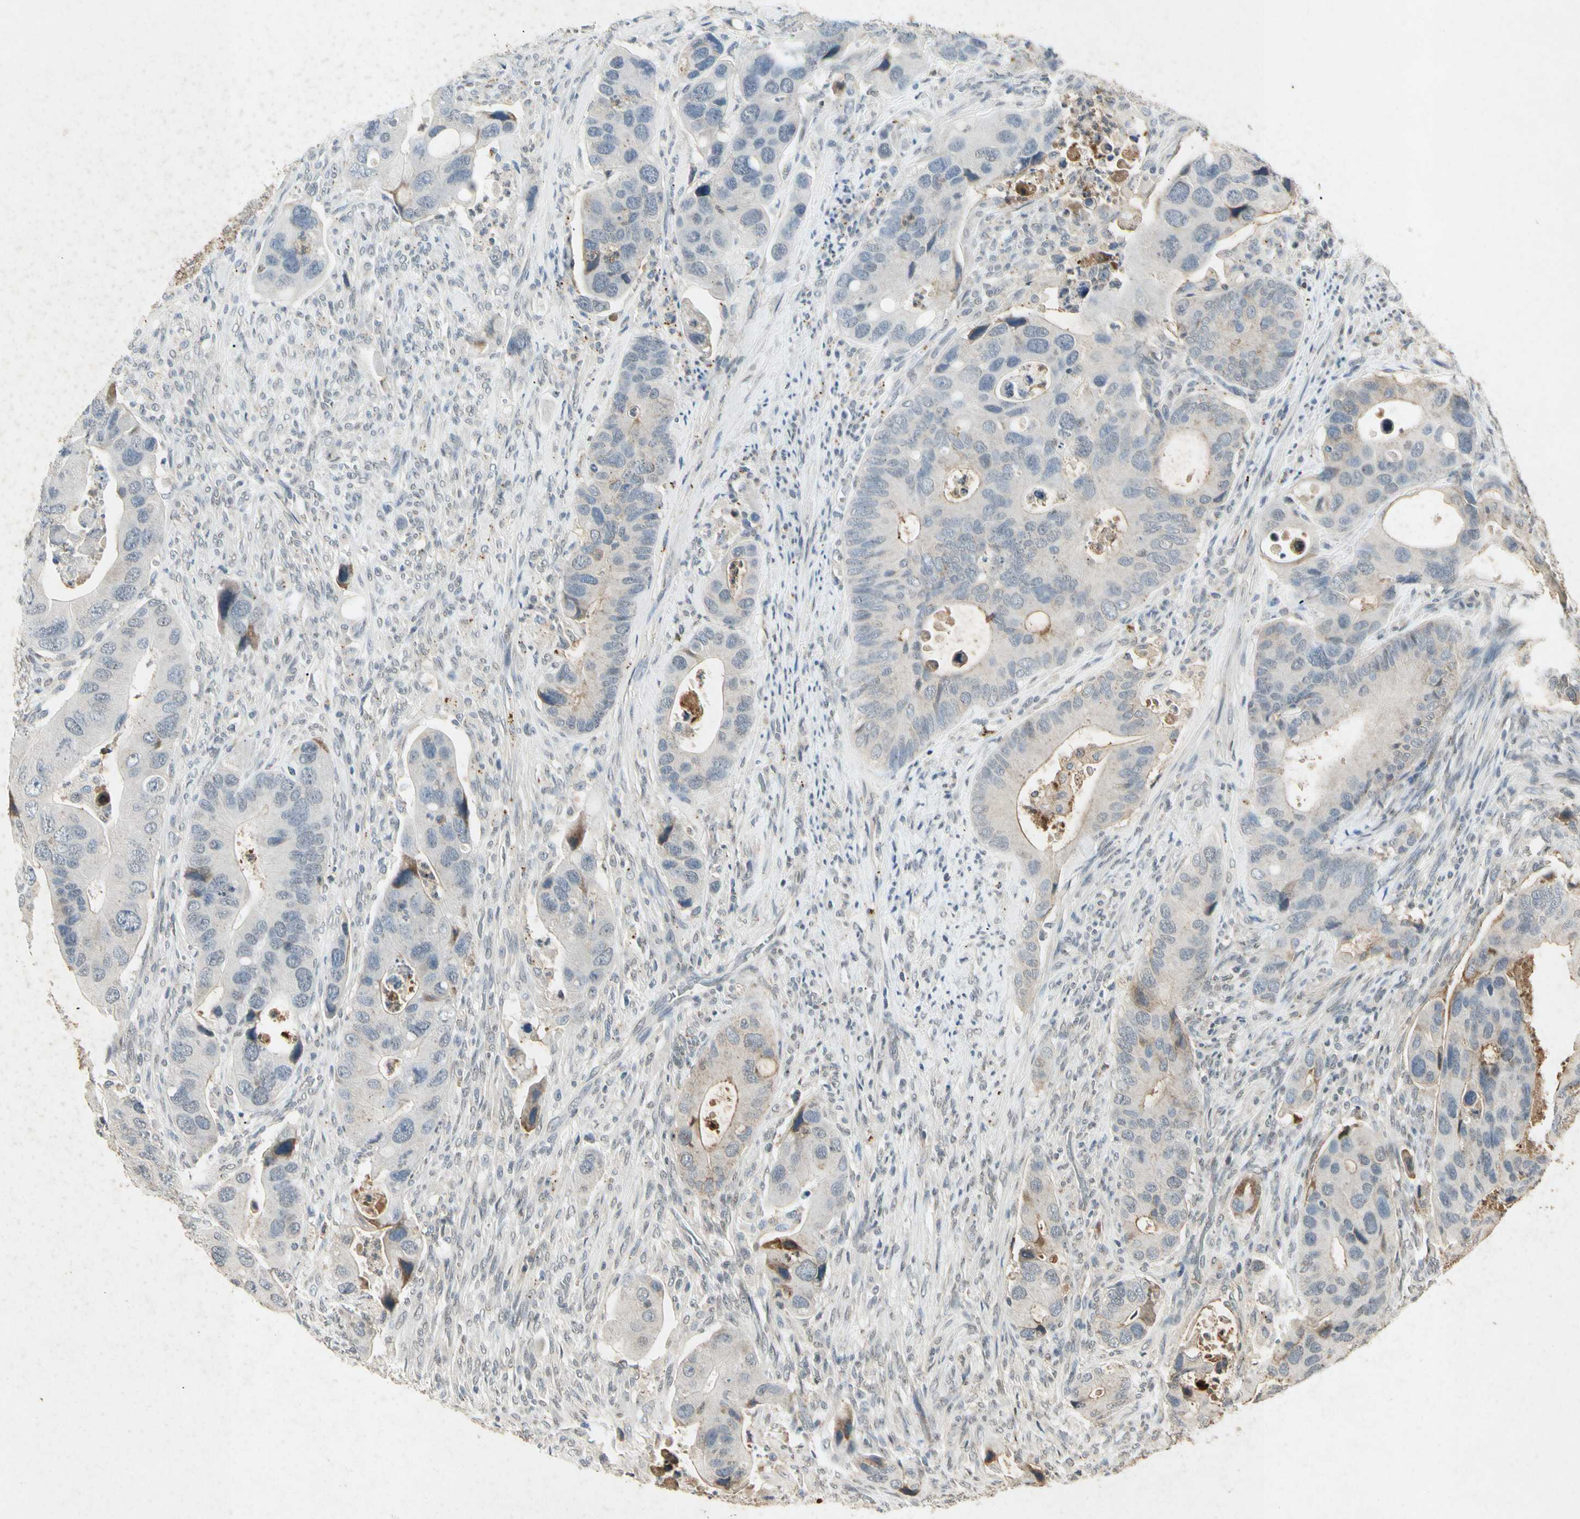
{"staining": {"intensity": "moderate", "quantity": "<25%", "location": "cytoplasmic/membranous"}, "tissue": "colorectal cancer", "cell_type": "Tumor cells", "image_type": "cancer", "snomed": [{"axis": "morphology", "description": "Adenocarcinoma, NOS"}, {"axis": "topography", "description": "Rectum"}], "caption": "A photomicrograph showing moderate cytoplasmic/membranous staining in about <25% of tumor cells in colorectal cancer (adenocarcinoma), as visualized by brown immunohistochemical staining.", "gene": "CP", "patient": {"sex": "female", "age": 57}}